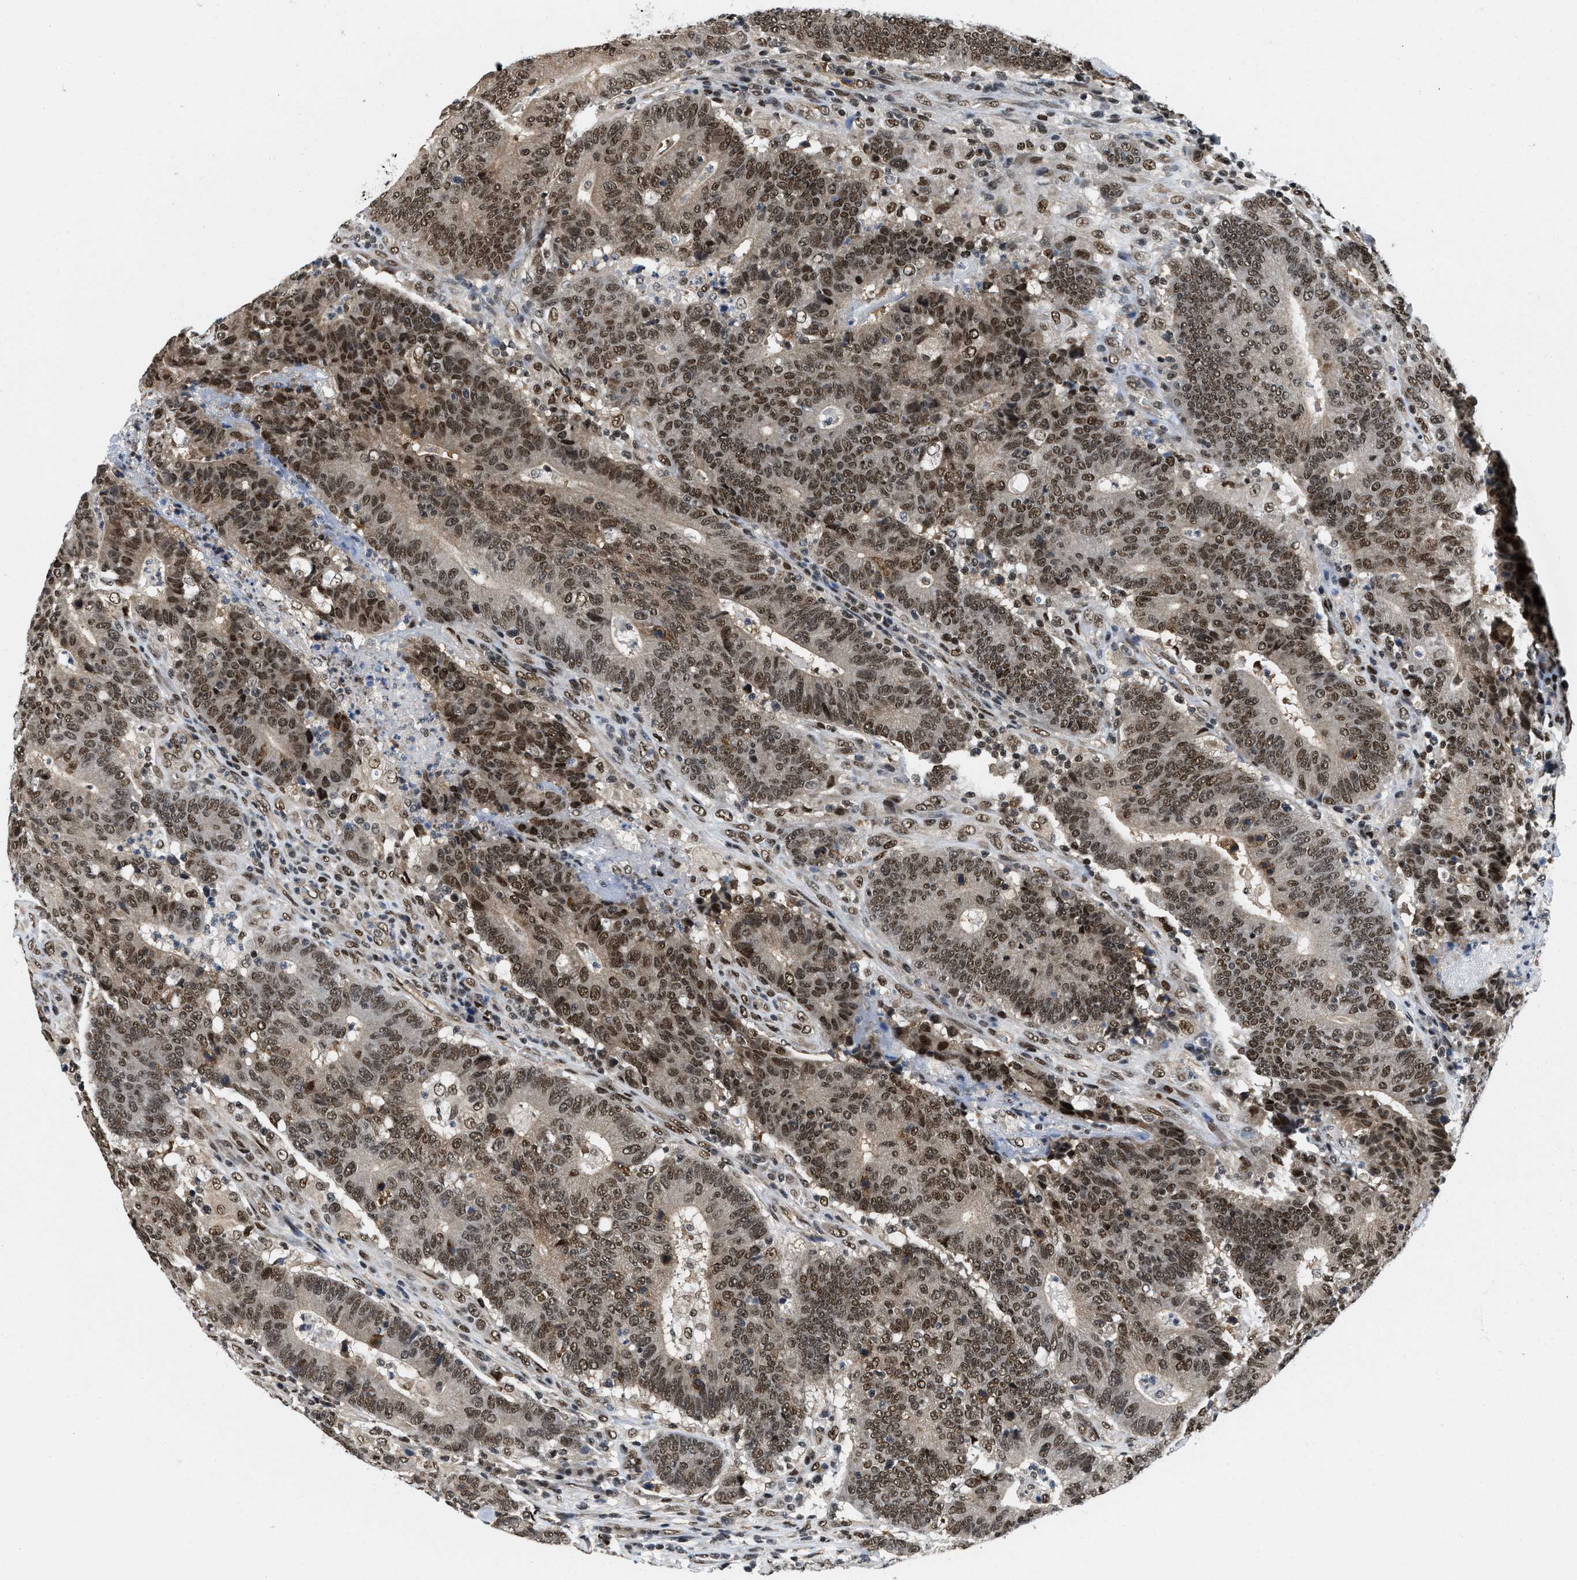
{"staining": {"intensity": "strong", "quantity": ">75%", "location": "nuclear"}, "tissue": "colorectal cancer", "cell_type": "Tumor cells", "image_type": "cancer", "snomed": [{"axis": "morphology", "description": "Normal tissue, NOS"}, {"axis": "morphology", "description": "Adenocarcinoma, NOS"}, {"axis": "topography", "description": "Colon"}], "caption": "Human colorectal cancer stained for a protein (brown) reveals strong nuclear positive positivity in about >75% of tumor cells.", "gene": "SAFB", "patient": {"sex": "female", "age": 75}}